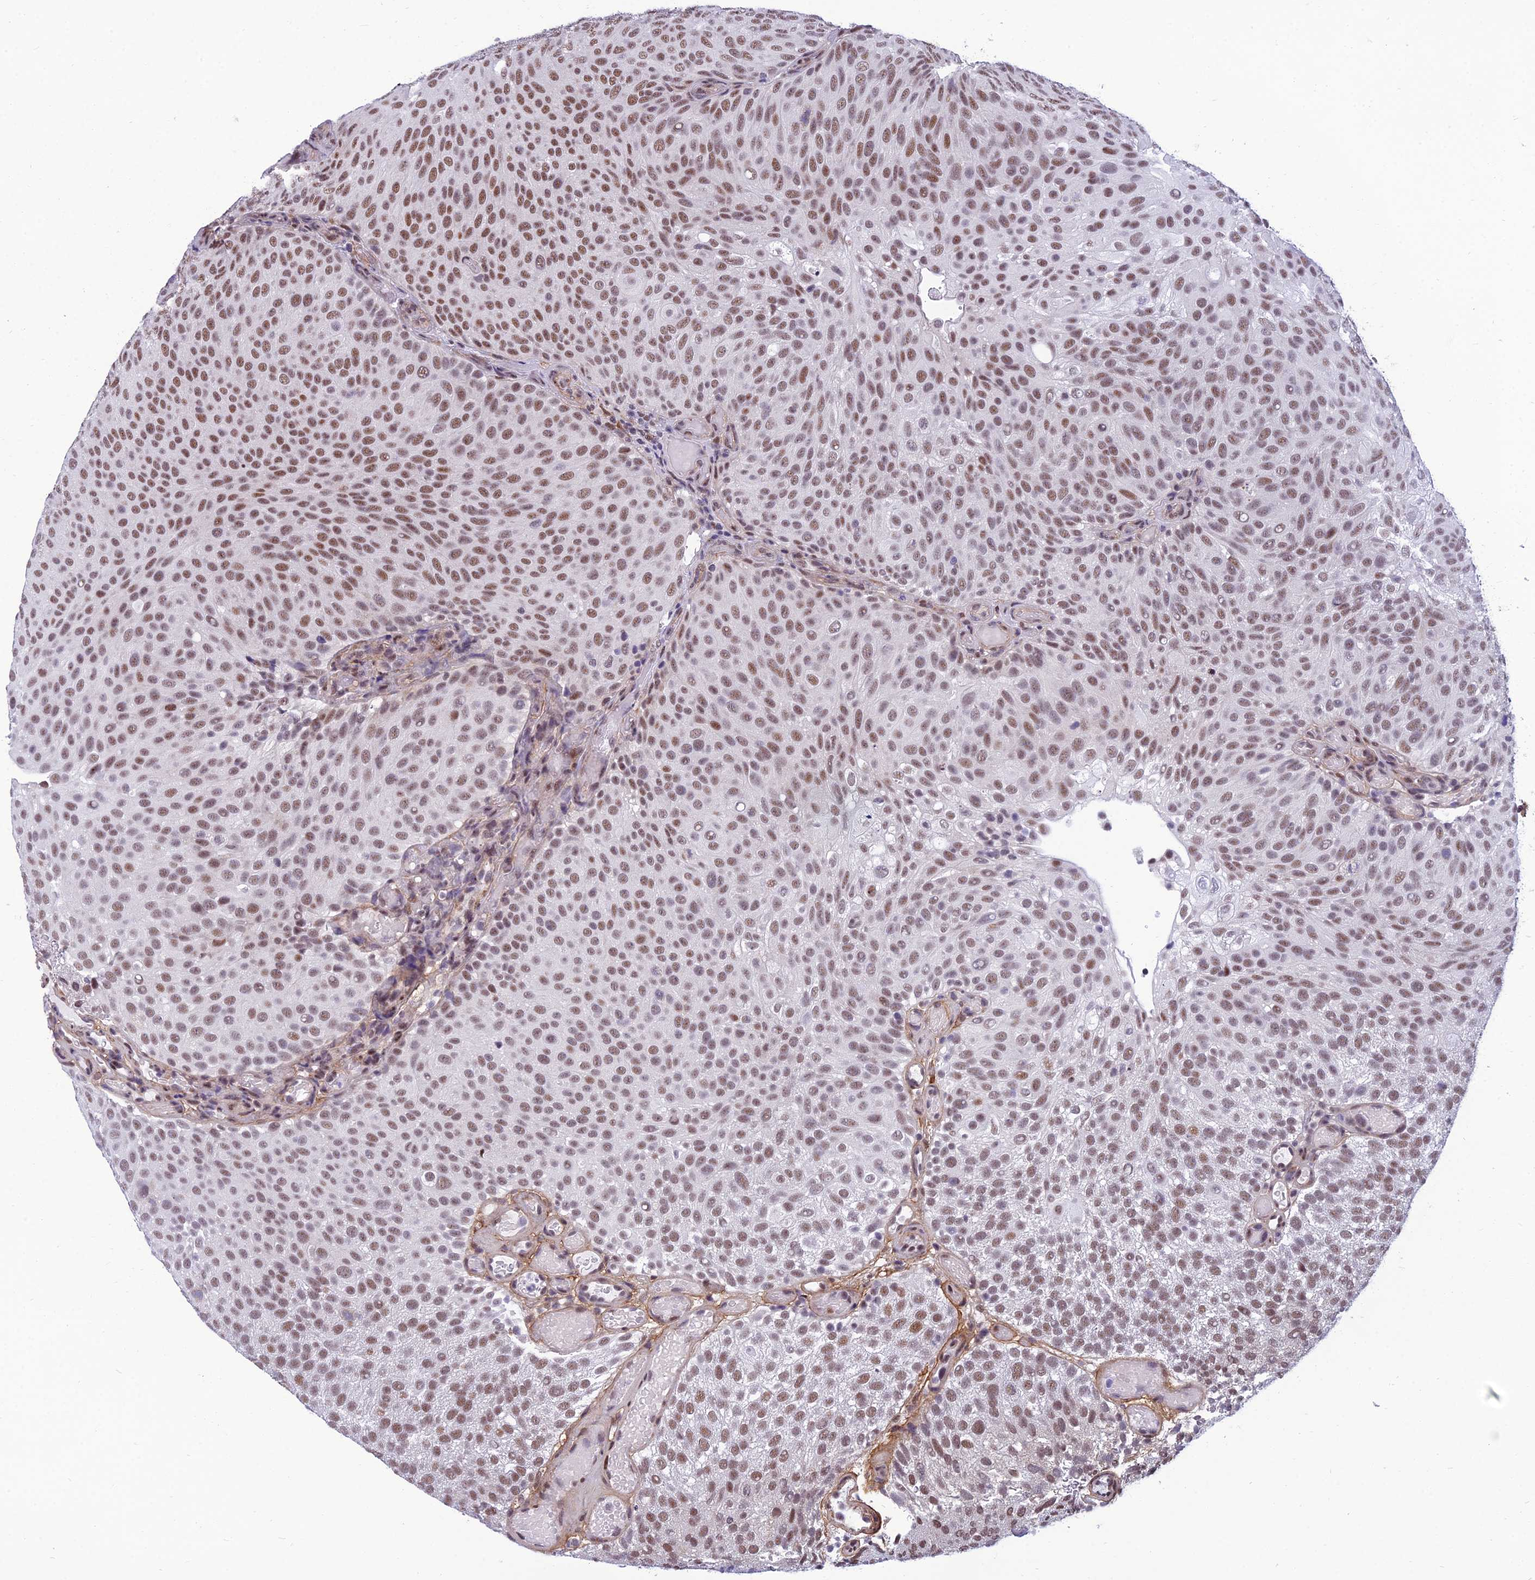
{"staining": {"intensity": "moderate", "quantity": ">75%", "location": "nuclear"}, "tissue": "urothelial cancer", "cell_type": "Tumor cells", "image_type": "cancer", "snomed": [{"axis": "morphology", "description": "Urothelial carcinoma, Low grade"}, {"axis": "topography", "description": "Urinary bladder"}], "caption": "This image displays low-grade urothelial carcinoma stained with immunohistochemistry to label a protein in brown. The nuclear of tumor cells show moderate positivity for the protein. Nuclei are counter-stained blue.", "gene": "RSRC1", "patient": {"sex": "male", "age": 78}}